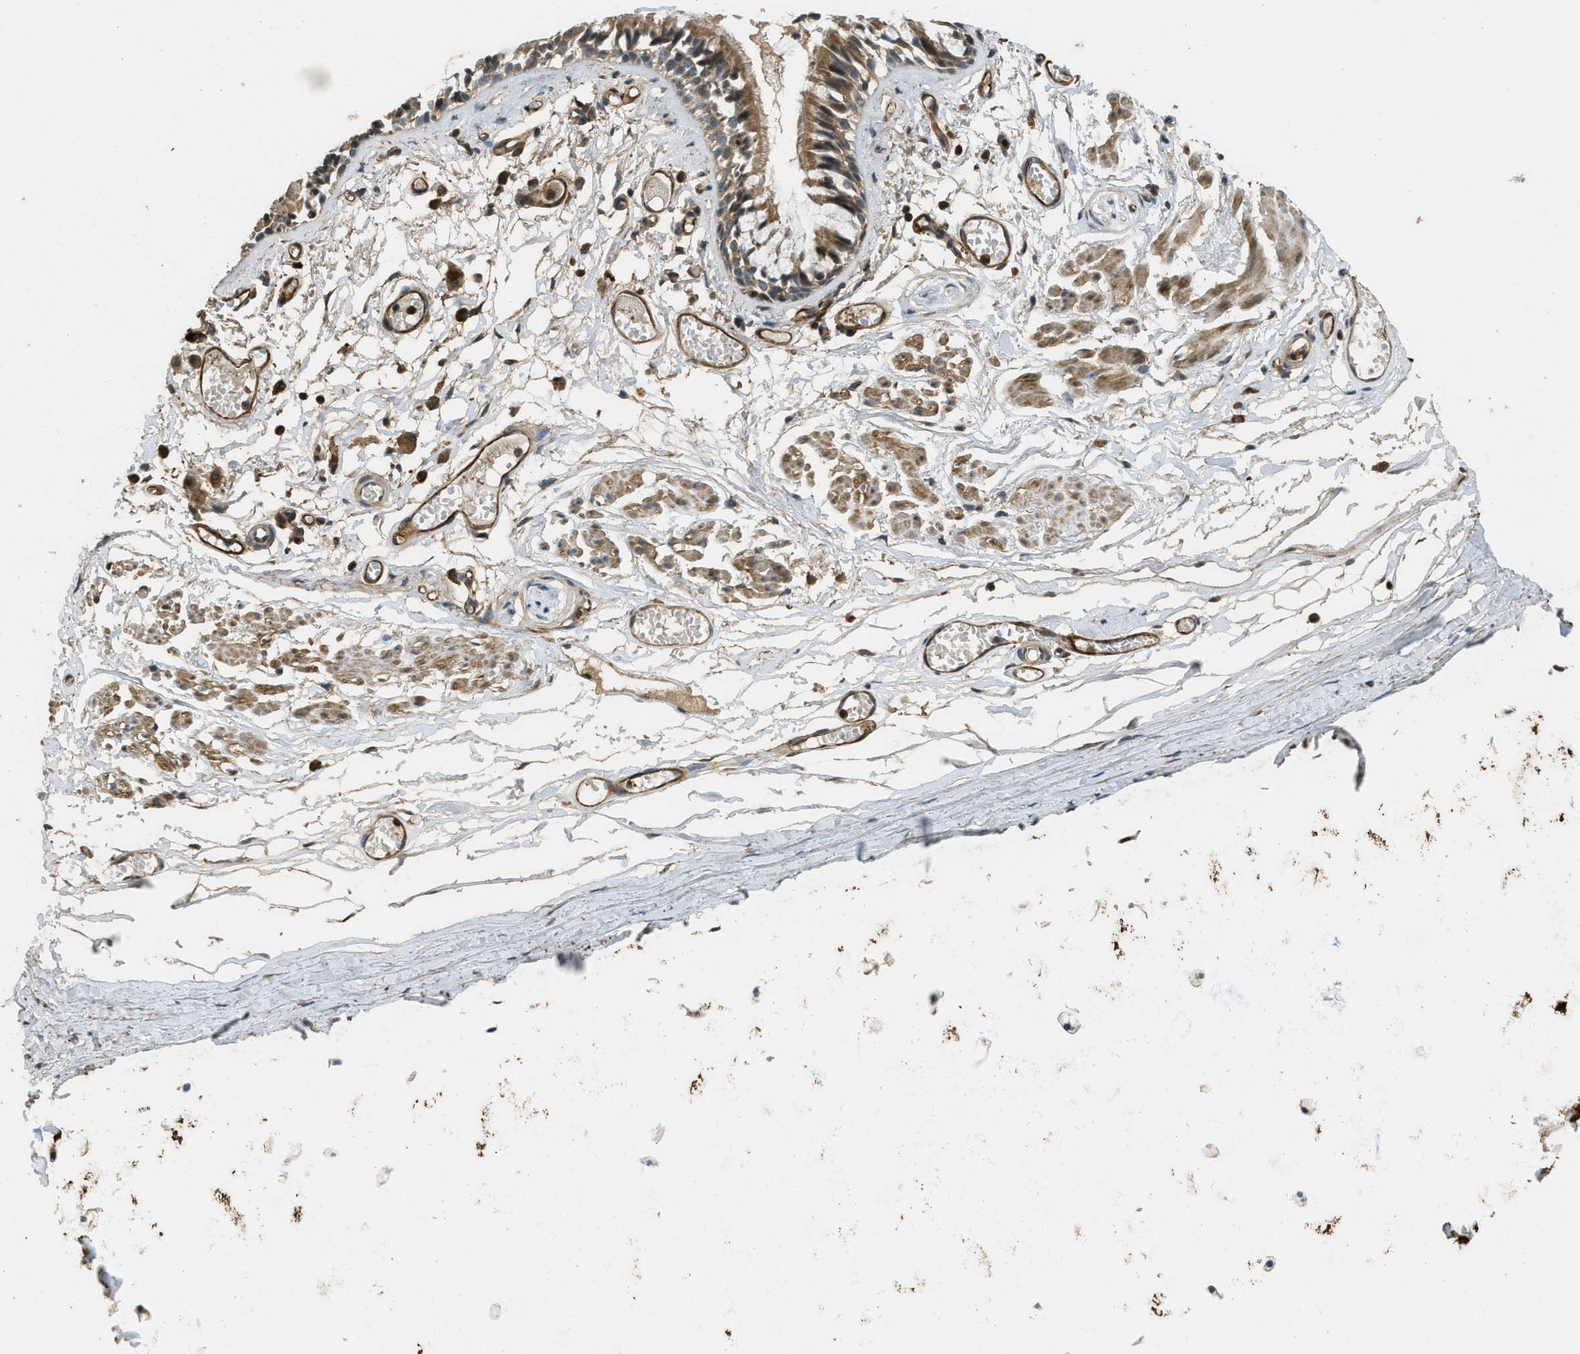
{"staining": {"intensity": "strong", "quantity": ">75%", "location": "cytoplasmic/membranous"}, "tissue": "bronchus", "cell_type": "Respiratory epithelial cells", "image_type": "normal", "snomed": [{"axis": "morphology", "description": "Normal tissue, NOS"}, {"axis": "morphology", "description": "Inflammation, NOS"}, {"axis": "topography", "description": "Cartilage tissue"}, {"axis": "topography", "description": "Lung"}], "caption": "IHC (DAB) staining of unremarkable human bronchus displays strong cytoplasmic/membranous protein expression in approximately >75% of respiratory epithelial cells.", "gene": "PPP6R3", "patient": {"sex": "male", "age": 71}}